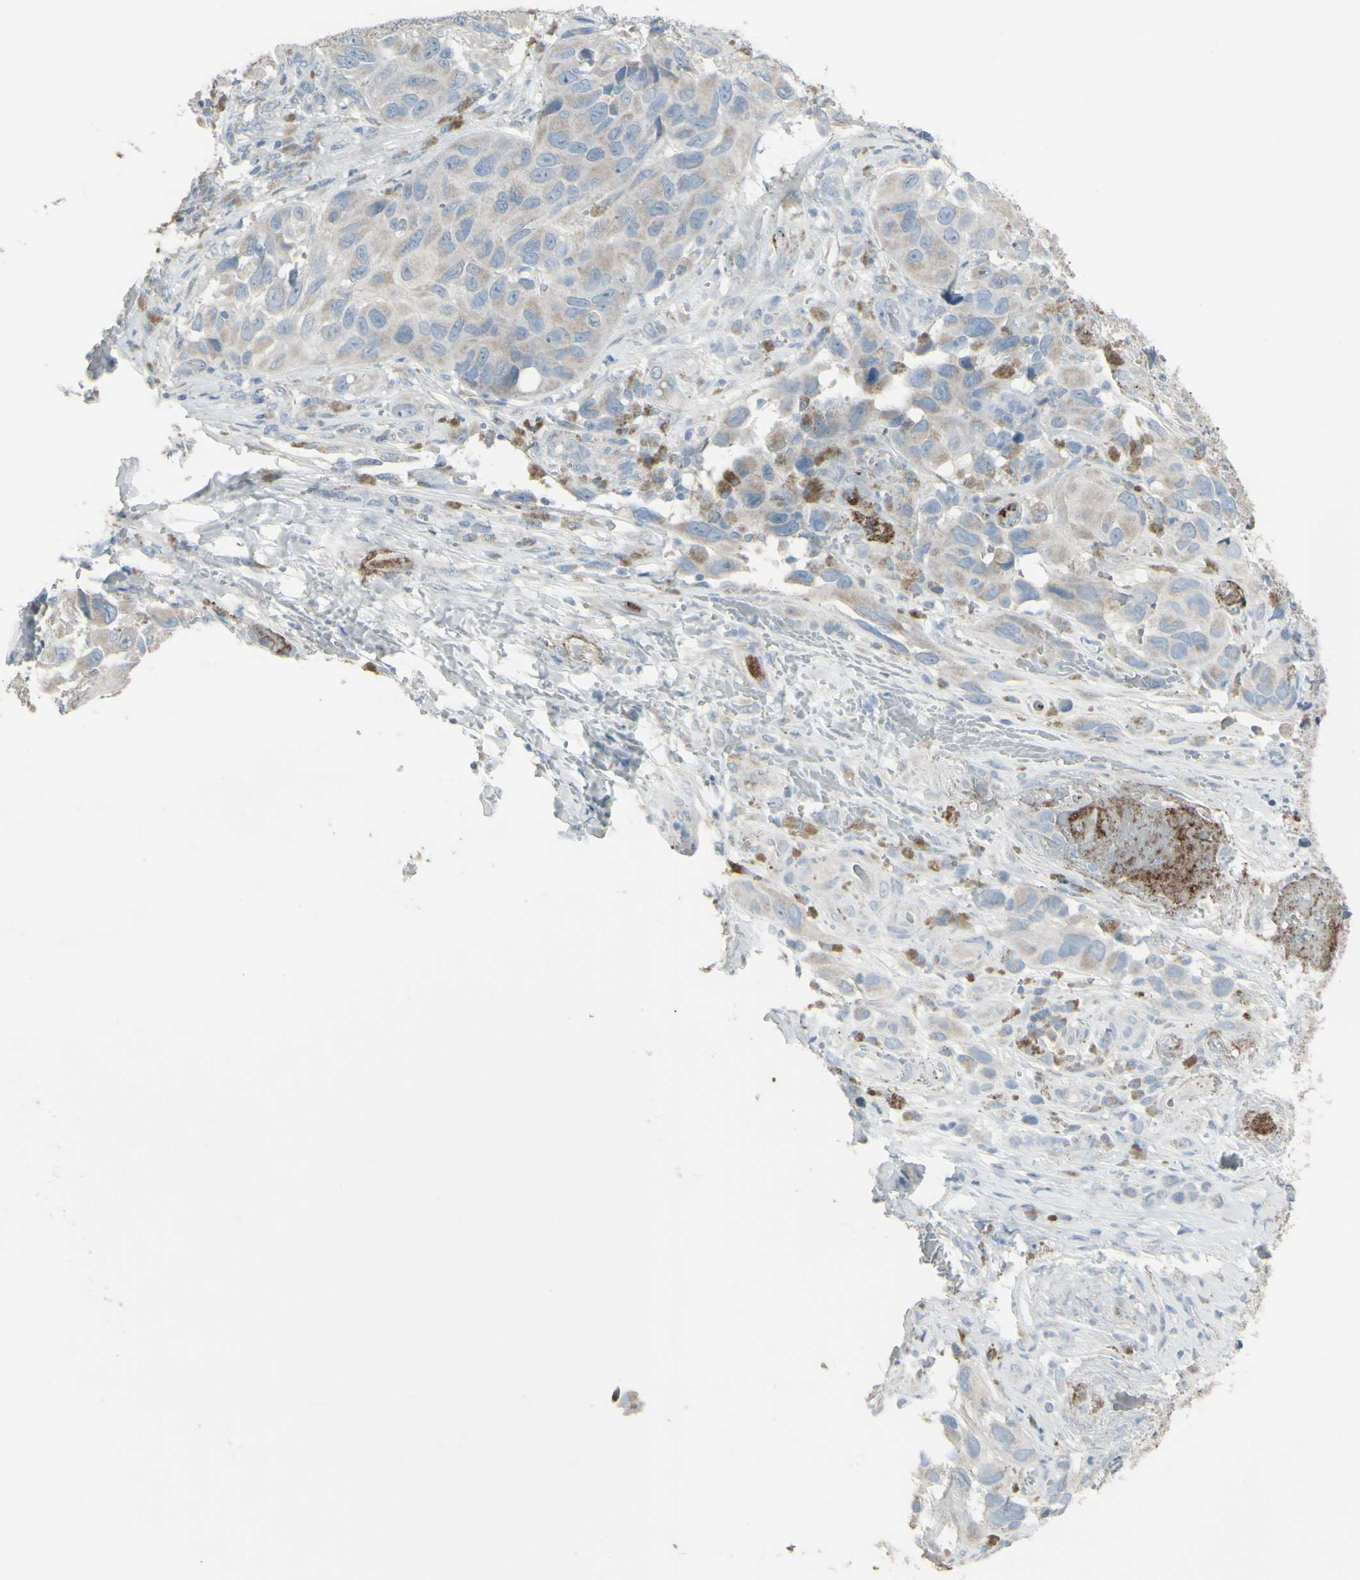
{"staining": {"intensity": "weak", "quantity": "25%-75%", "location": "cytoplasmic/membranous"}, "tissue": "melanoma", "cell_type": "Tumor cells", "image_type": "cancer", "snomed": [{"axis": "morphology", "description": "Malignant melanoma, NOS"}, {"axis": "topography", "description": "Skin"}], "caption": "Weak cytoplasmic/membranous positivity is present in about 25%-75% of tumor cells in melanoma. (Stains: DAB (3,3'-diaminobenzidine) in brown, nuclei in blue, Microscopy: brightfield microscopy at high magnification).", "gene": "CD79B", "patient": {"sex": "female", "age": 73}}